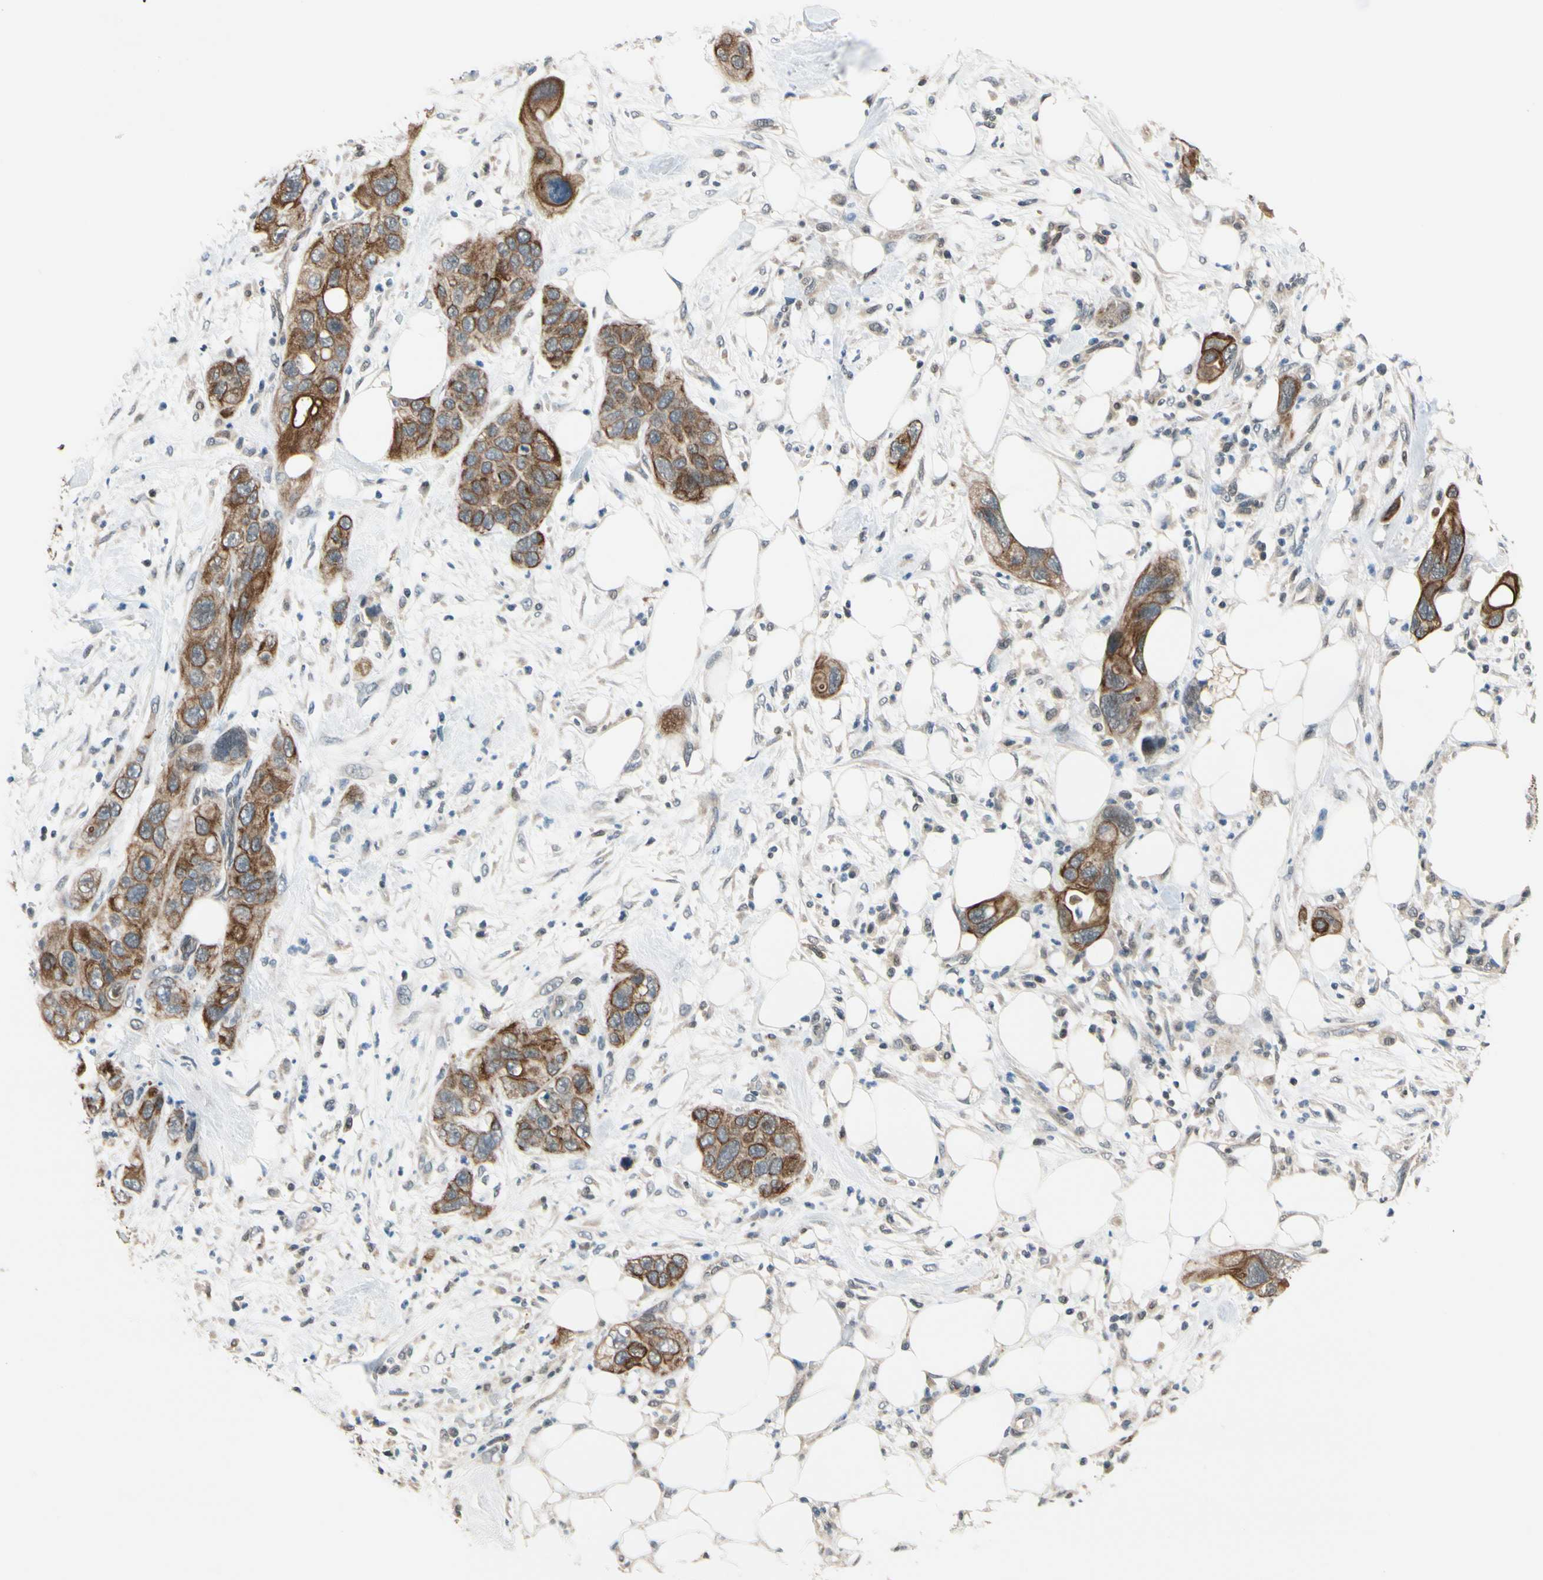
{"staining": {"intensity": "strong", "quantity": ">75%", "location": "cytoplasmic/membranous"}, "tissue": "pancreatic cancer", "cell_type": "Tumor cells", "image_type": "cancer", "snomed": [{"axis": "morphology", "description": "Adenocarcinoma, NOS"}, {"axis": "topography", "description": "Pancreas"}], "caption": "Immunohistochemistry (IHC) (DAB) staining of pancreatic adenocarcinoma demonstrates strong cytoplasmic/membranous protein staining in about >75% of tumor cells. (DAB (3,3'-diaminobenzidine) = brown stain, brightfield microscopy at high magnification).", "gene": "TAF12", "patient": {"sex": "female", "age": 71}}